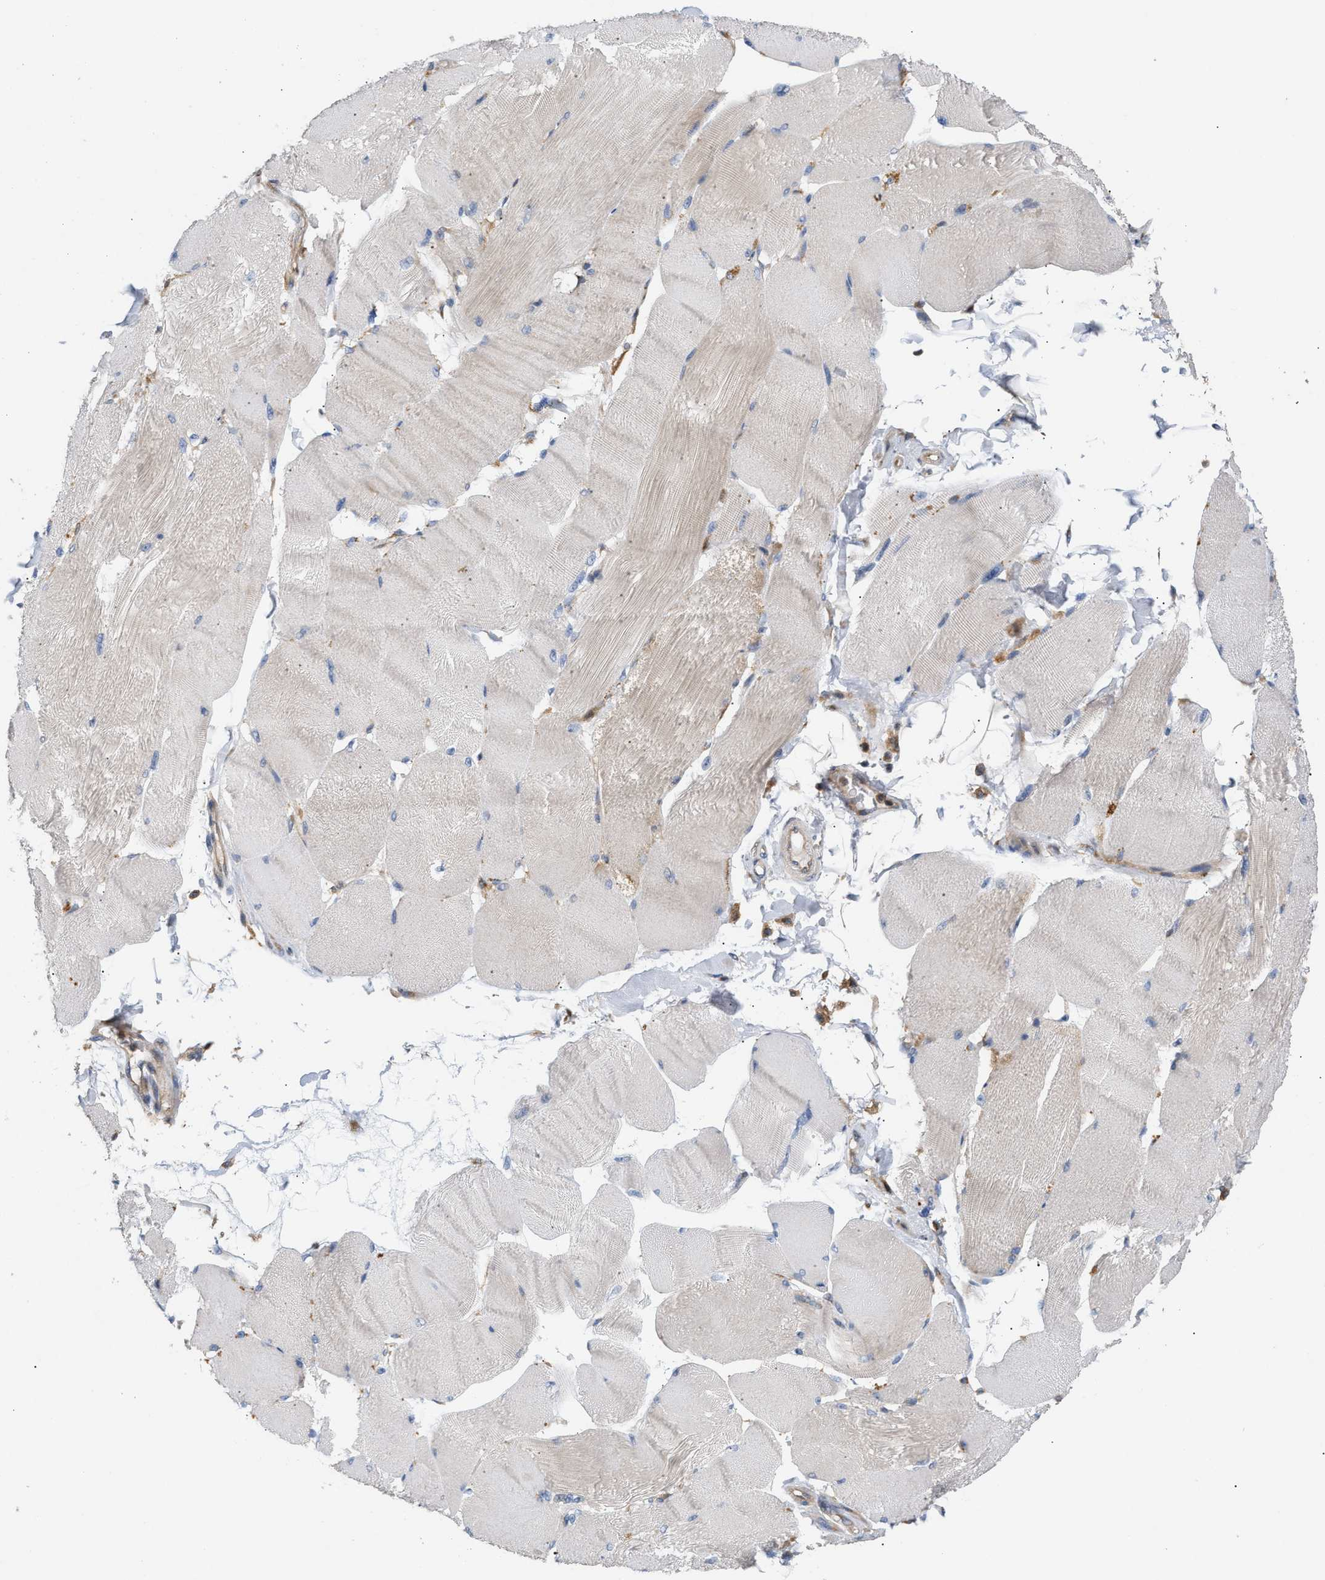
{"staining": {"intensity": "weak", "quantity": "<25%", "location": "cytoplasmic/membranous"}, "tissue": "skeletal muscle", "cell_type": "Myocytes", "image_type": "normal", "snomed": [{"axis": "morphology", "description": "Normal tissue, NOS"}, {"axis": "topography", "description": "Skin"}, {"axis": "topography", "description": "Skeletal muscle"}], "caption": "The immunohistochemistry (IHC) micrograph has no significant expression in myocytes of skeletal muscle.", "gene": "DBNL", "patient": {"sex": "male", "age": 83}}